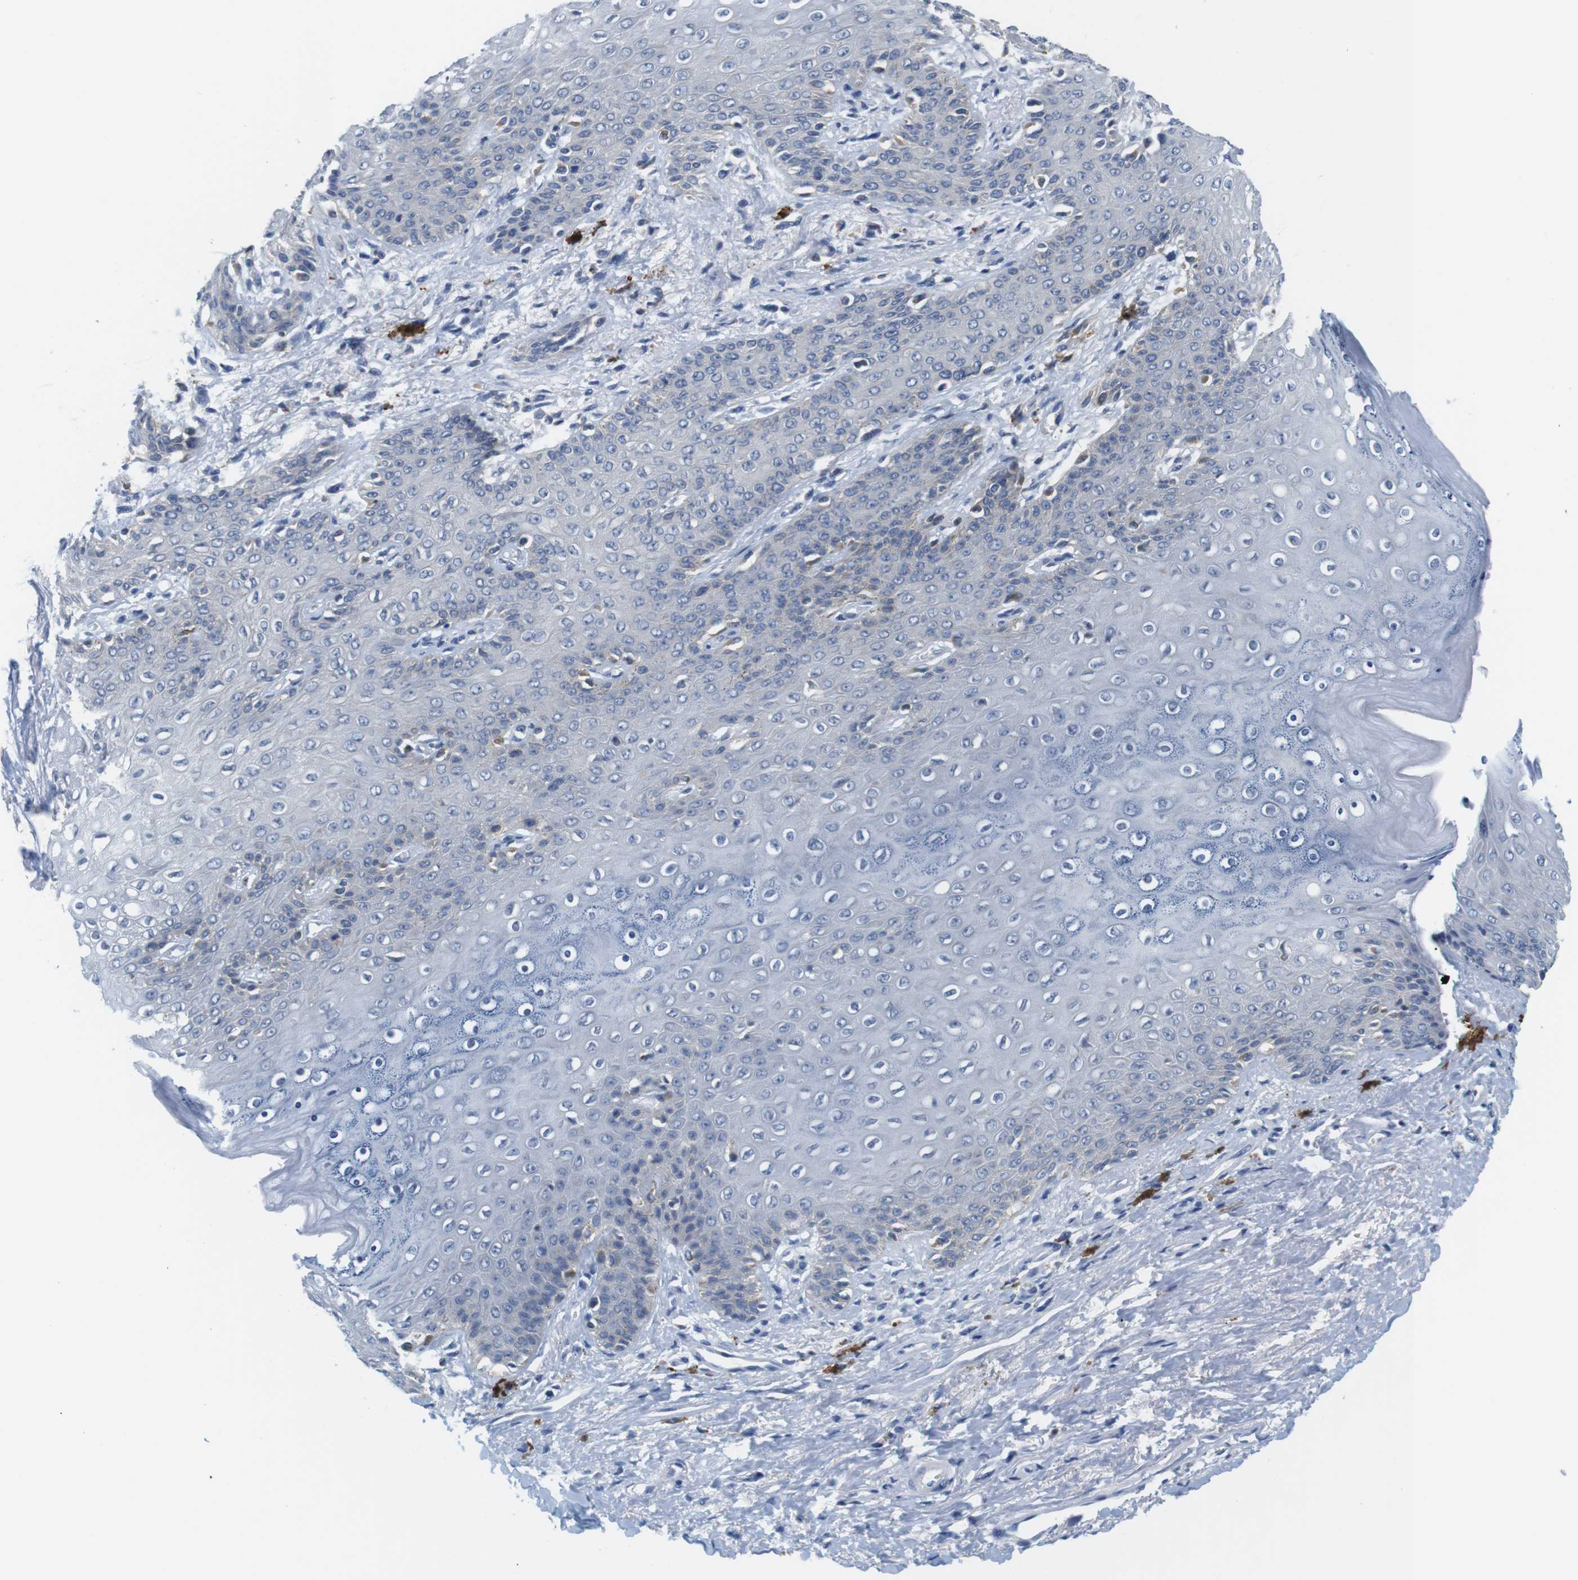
{"staining": {"intensity": "negative", "quantity": "none", "location": "none"}, "tissue": "skin", "cell_type": "Epidermal cells", "image_type": "normal", "snomed": [{"axis": "morphology", "description": "Normal tissue, NOS"}, {"axis": "topography", "description": "Anal"}], "caption": "Immunohistochemistry micrograph of unremarkable skin stained for a protein (brown), which displays no expression in epidermal cells.", "gene": "CNGA2", "patient": {"sex": "female", "age": 46}}